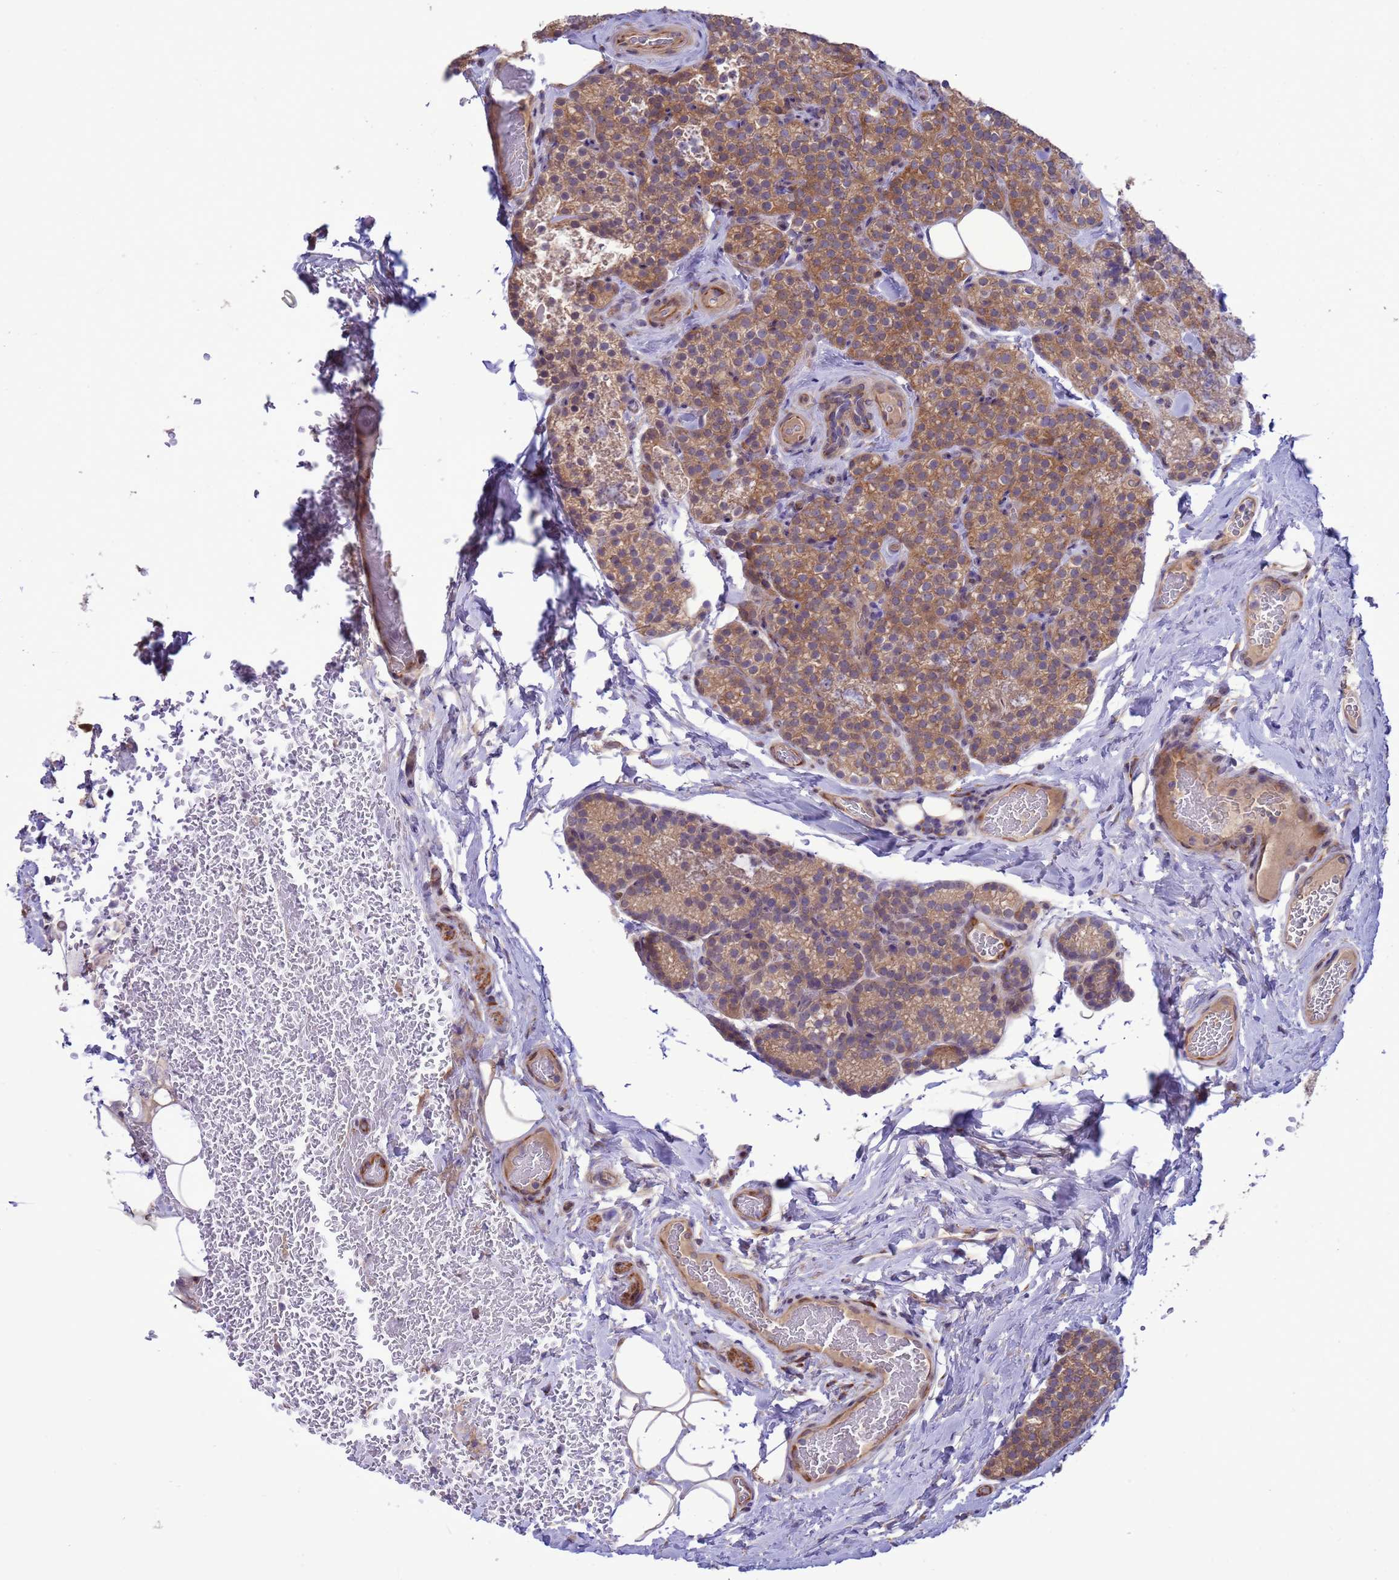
{"staining": {"intensity": "moderate", "quantity": ">75%", "location": "cytoplasmic/membranous"}, "tissue": "parathyroid gland", "cell_type": "Glandular cells", "image_type": "normal", "snomed": [{"axis": "morphology", "description": "Normal tissue, NOS"}, {"axis": "topography", "description": "Parathyroid gland"}], "caption": "Immunohistochemical staining of benign parathyroid gland exhibits moderate cytoplasmic/membranous protein expression in about >75% of glandular cells.", "gene": "GJA10", "patient": {"sex": "female", "age": 45}}